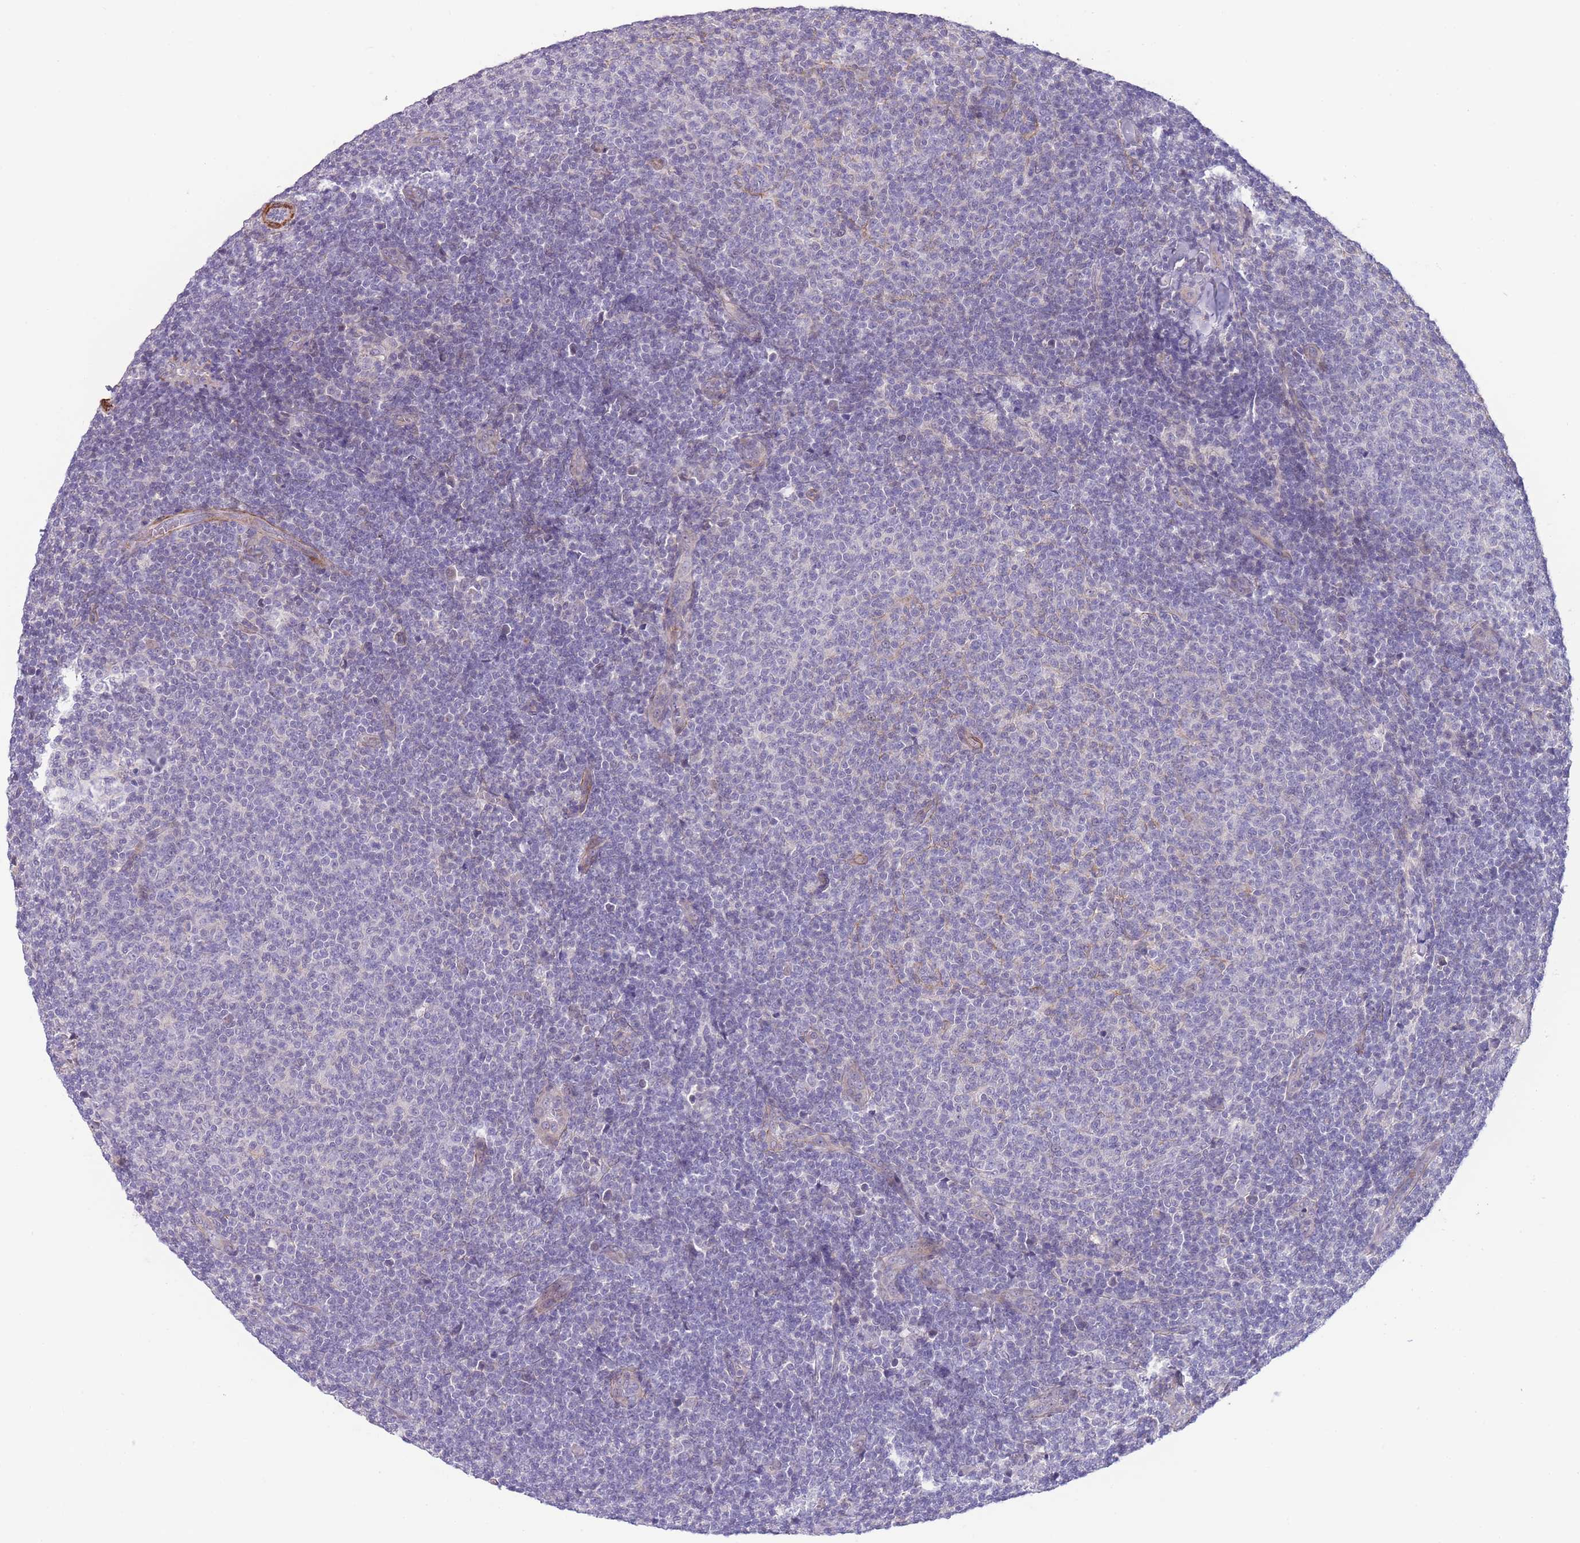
{"staining": {"intensity": "negative", "quantity": "none", "location": "none"}, "tissue": "lymphoma", "cell_type": "Tumor cells", "image_type": "cancer", "snomed": [{"axis": "morphology", "description": "Malignant lymphoma, non-Hodgkin's type, Low grade"}, {"axis": "topography", "description": "Lymph node"}], "caption": "Immunohistochemistry micrograph of lymphoma stained for a protein (brown), which displays no expression in tumor cells.", "gene": "FAM124A", "patient": {"sex": "male", "age": 66}}